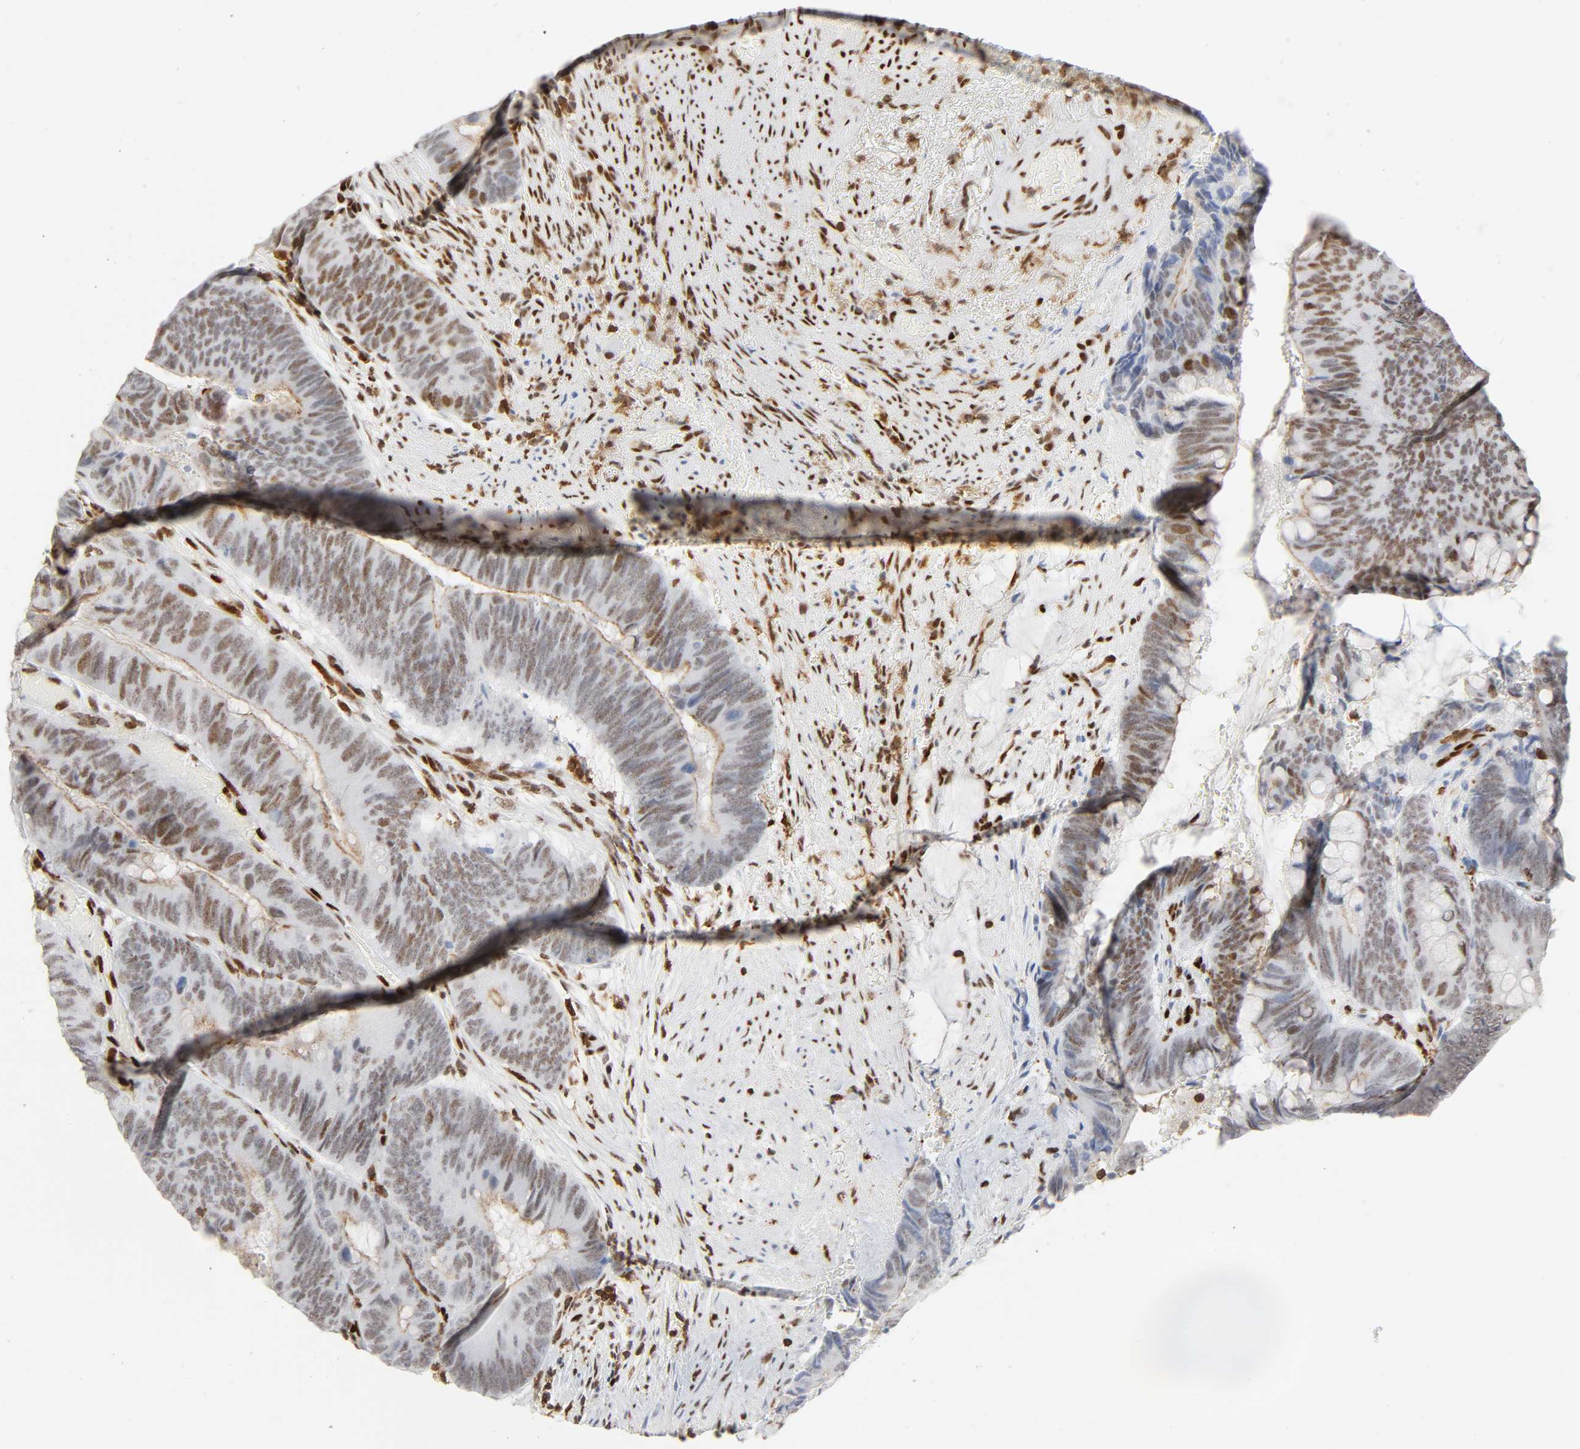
{"staining": {"intensity": "moderate", "quantity": "25%-75%", "location": "nuclear"}, "tissue": "colorectal cancer", "cell_type": "Tumor cells", "image_type": "cancer", "snomed": [{"axis": "morphology", "description": "Normal tissue, NOS"}, {"axis": "morphology", "description": "Adenocarcinoma, NOS"}, {"axis": "topography", "description": "Rectum"}], "caption": "This photomicrograph reveals IHC staining of adenocarcinoma (colorectal), with medium moderate nuclear expression in approximately 25%-75% of tumor cells.", "gene": "WAS", "patient": {"sex": "male", "age": 92}}